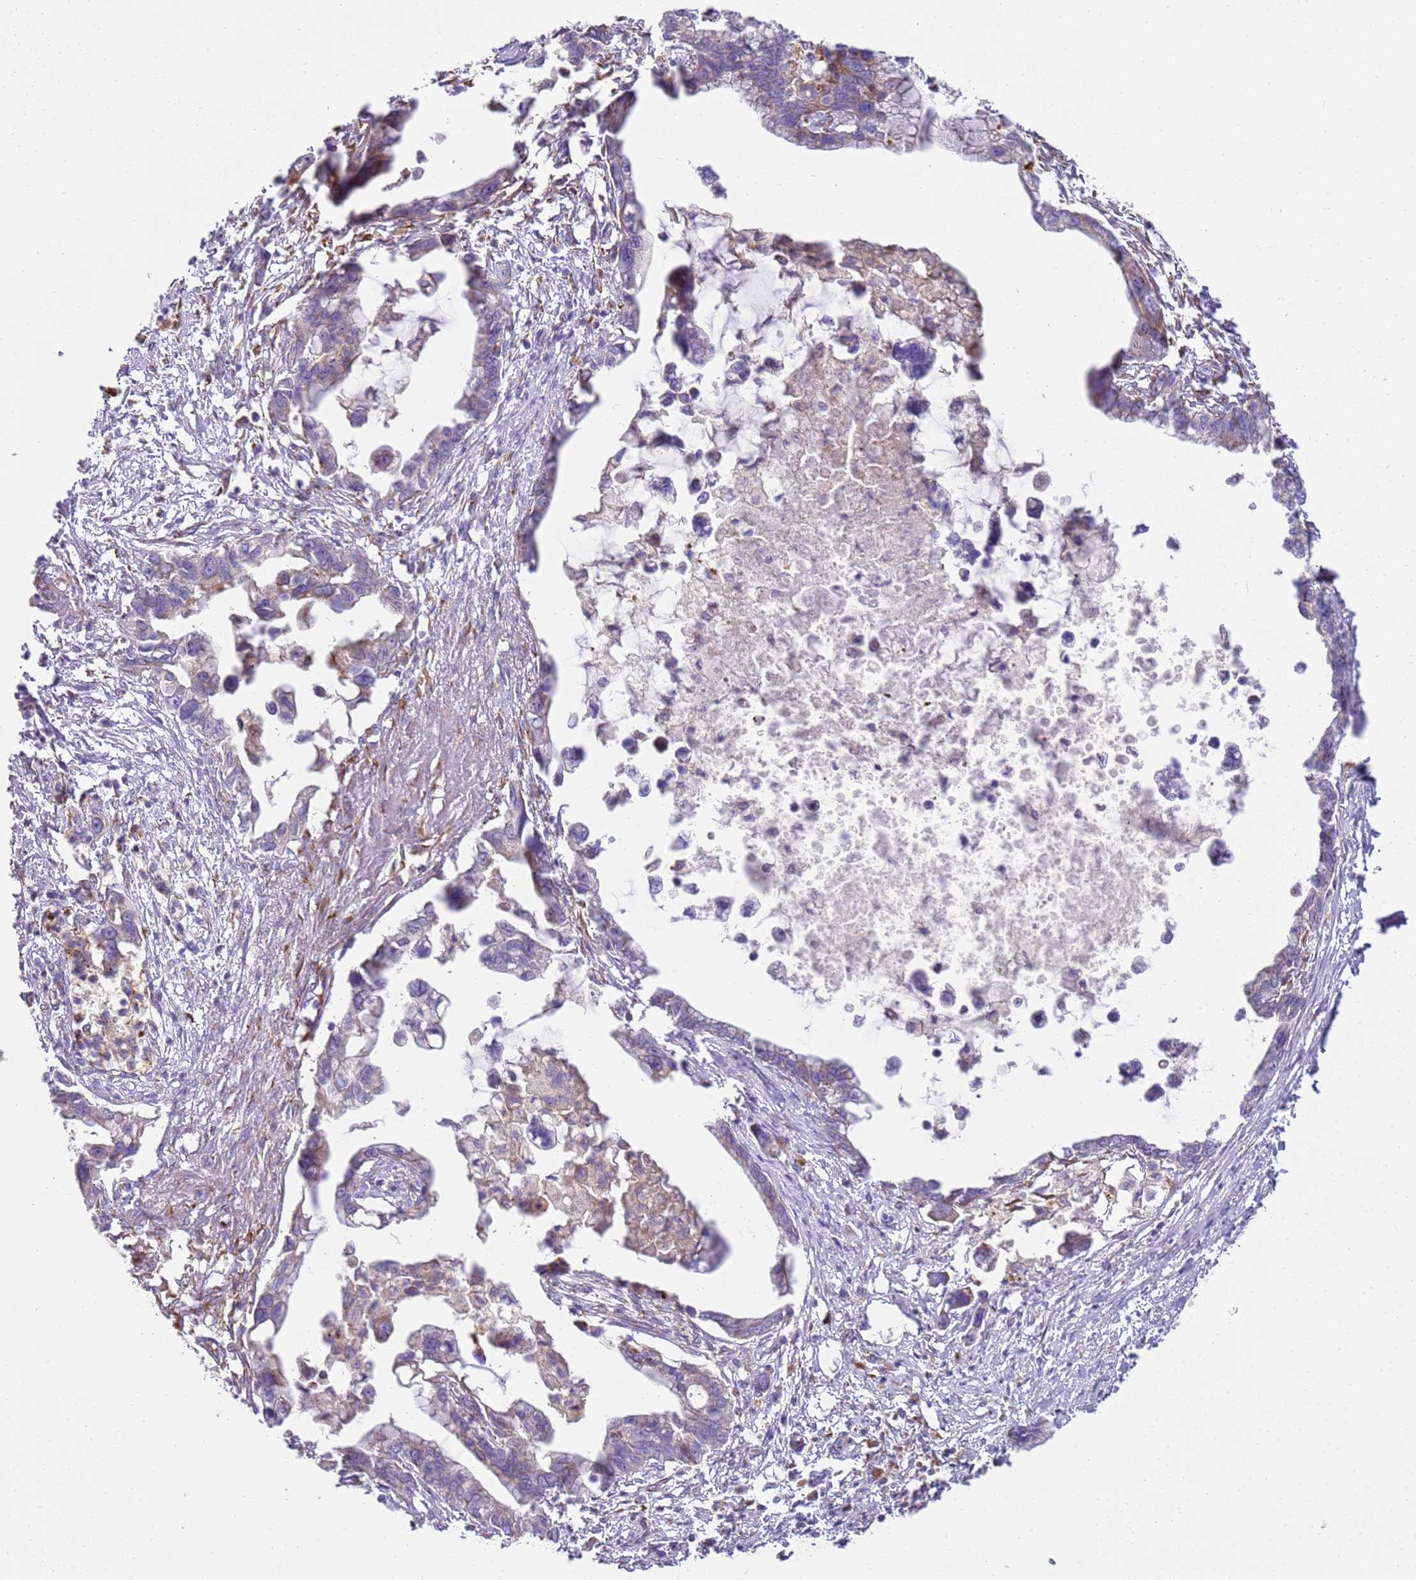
{"staining": {"intensity": "weak", "quantity": "<25%", "location": "cytoplasmic/membranous"}, "tissue": "pancreatic cancer", "cell_type": "Tumor cells", "image_type": "cancer", "snomed": [{"axis": "morphology", "description": "Adenocarcinoma, NOS"}, {"axis": "topography", "description": "Pancreas"}], "caption": "Image shows no significant protein staining in tumor cells of adenocarcinoma (pancreatic).", "gene": "GRAP", "patient": {"sex": "female", "age": 83}}